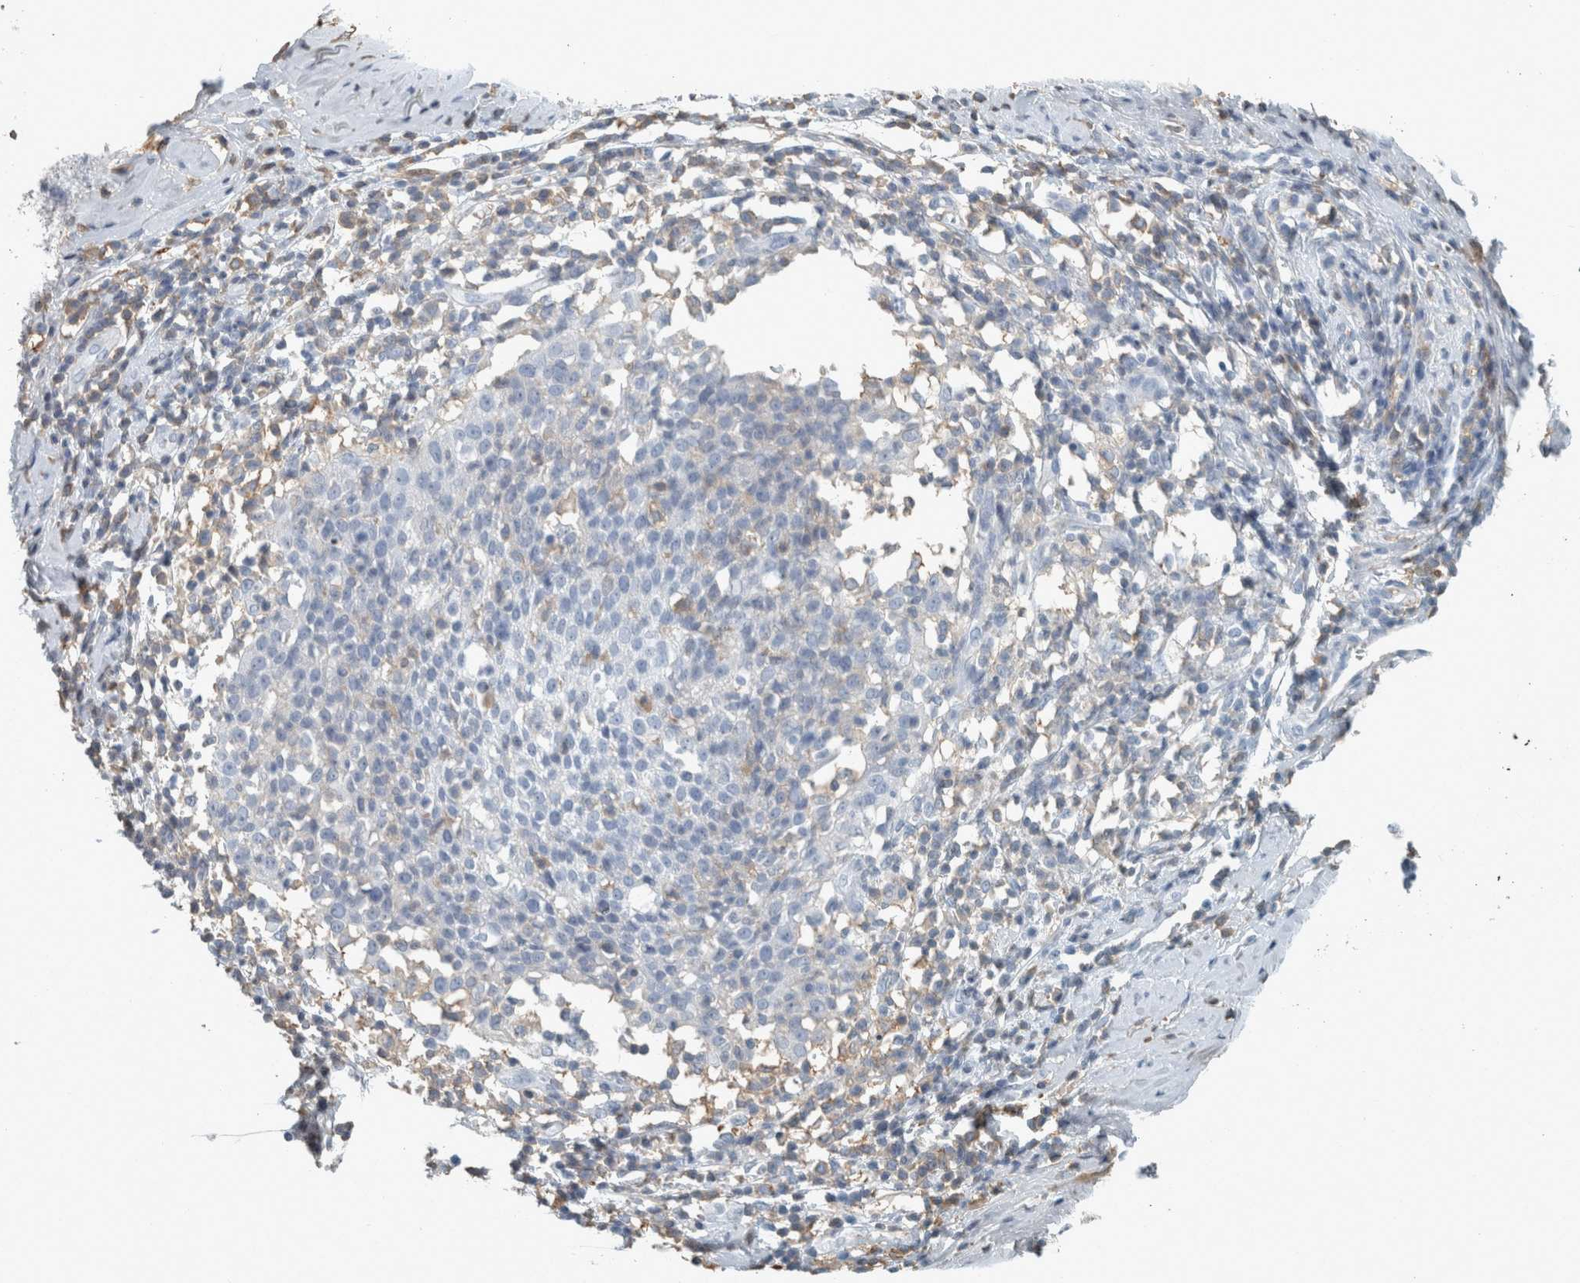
{"staining": {"intensity": "weak", "quantity": "<25%", "location": "cytoplasmic/membranous"}, "tissue": "cervical cancer", "cell_type": "Tumor cells", "image_type": "cancer", "snomed": [{"axis": "morphology", "description": "Squamous cell carcinoma, NOS"}, {"axis": "topography", "description": "Cervix"}], "caption": "Tumor cells show no significant staining in cervical squamous cell carcinoma.", "gene": "CHL1", "patient": {"sex": "female", "age": 51}}